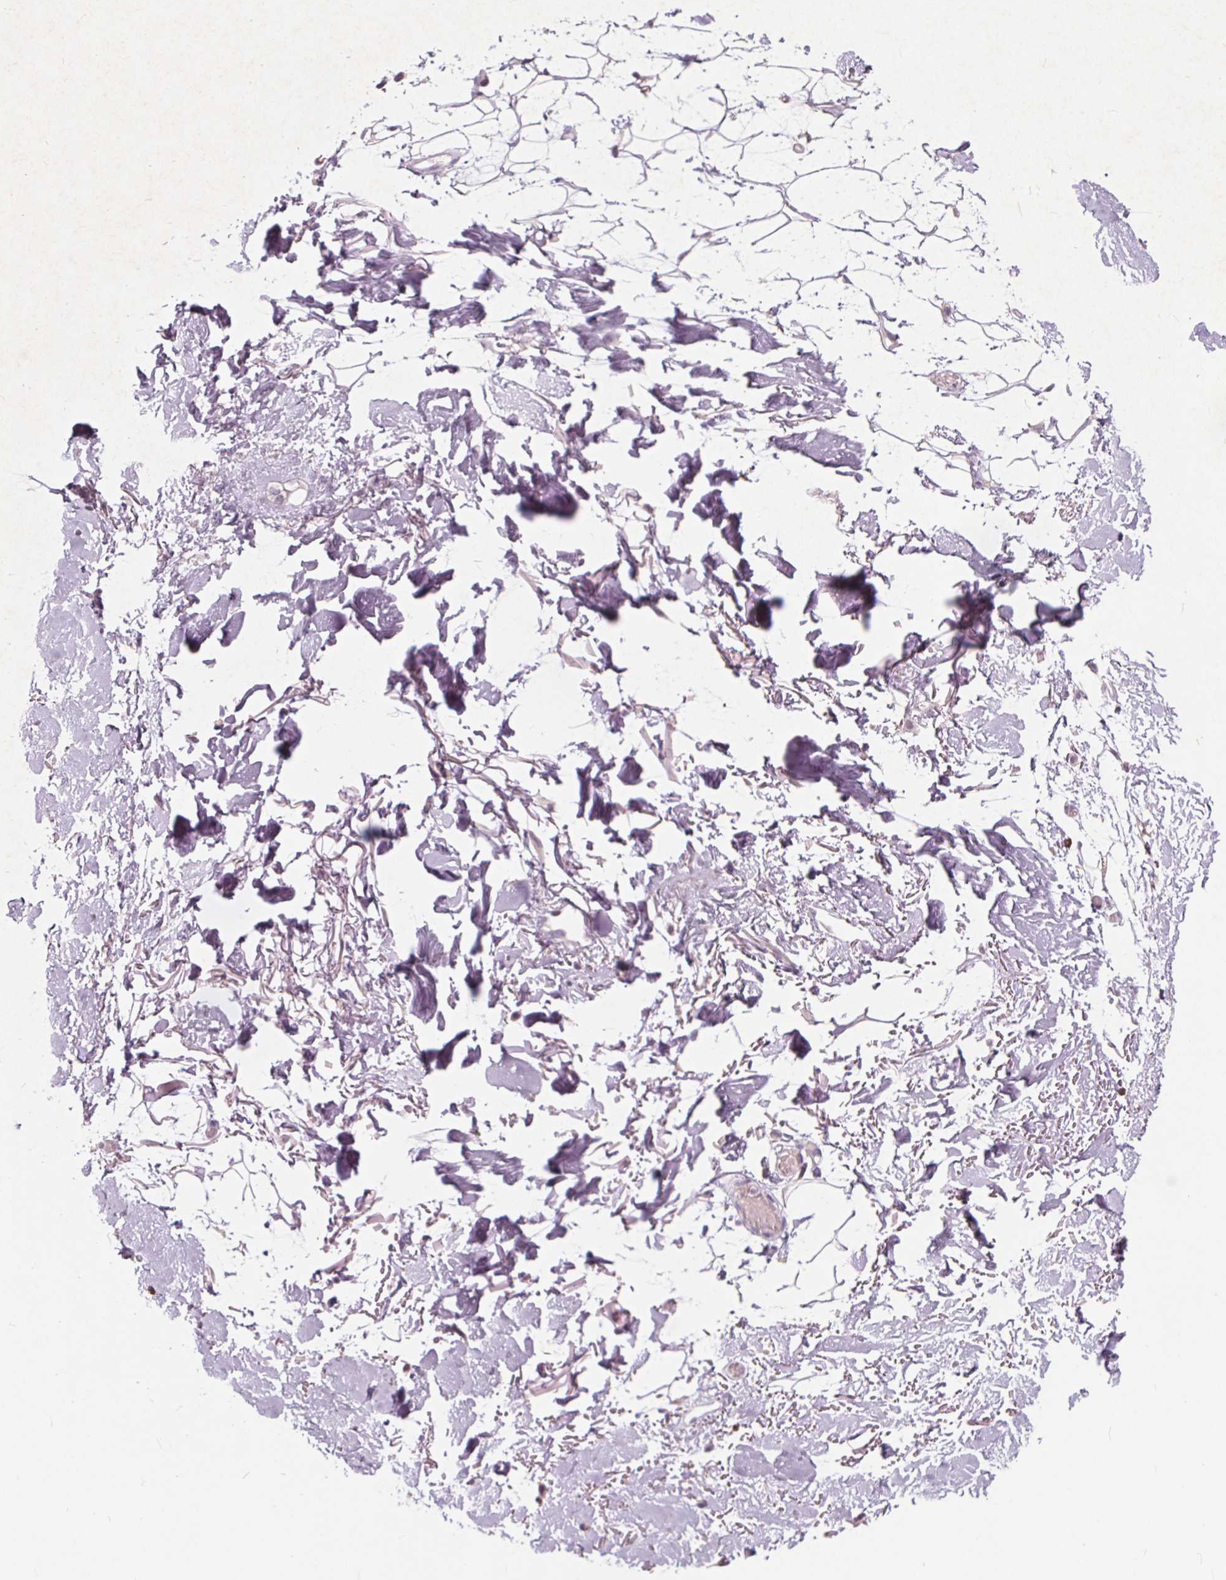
{"staining": {"intensity": "negative", "quantity": "none", "location": "none"}, "tissue": "adipose tissue", "cell_type": "Adipocytes", "image_type": "normal", "snomed": [{"axis": "morphology", "description": "Normal tissue, NOS"}, {"axis": "topography", "description": "Anal"}, {"axis": "topography", "description": "Peripheral nerve tissue"}], "caption": "Protein analysis of unremarkable adipose tissue displays no significant expression in adipocytes. (Immunohistochemistry (ihc), brightfield microscopy, high magnification).", "gene": "HAAO", "patient": {"sex": "male", "age": 78}}